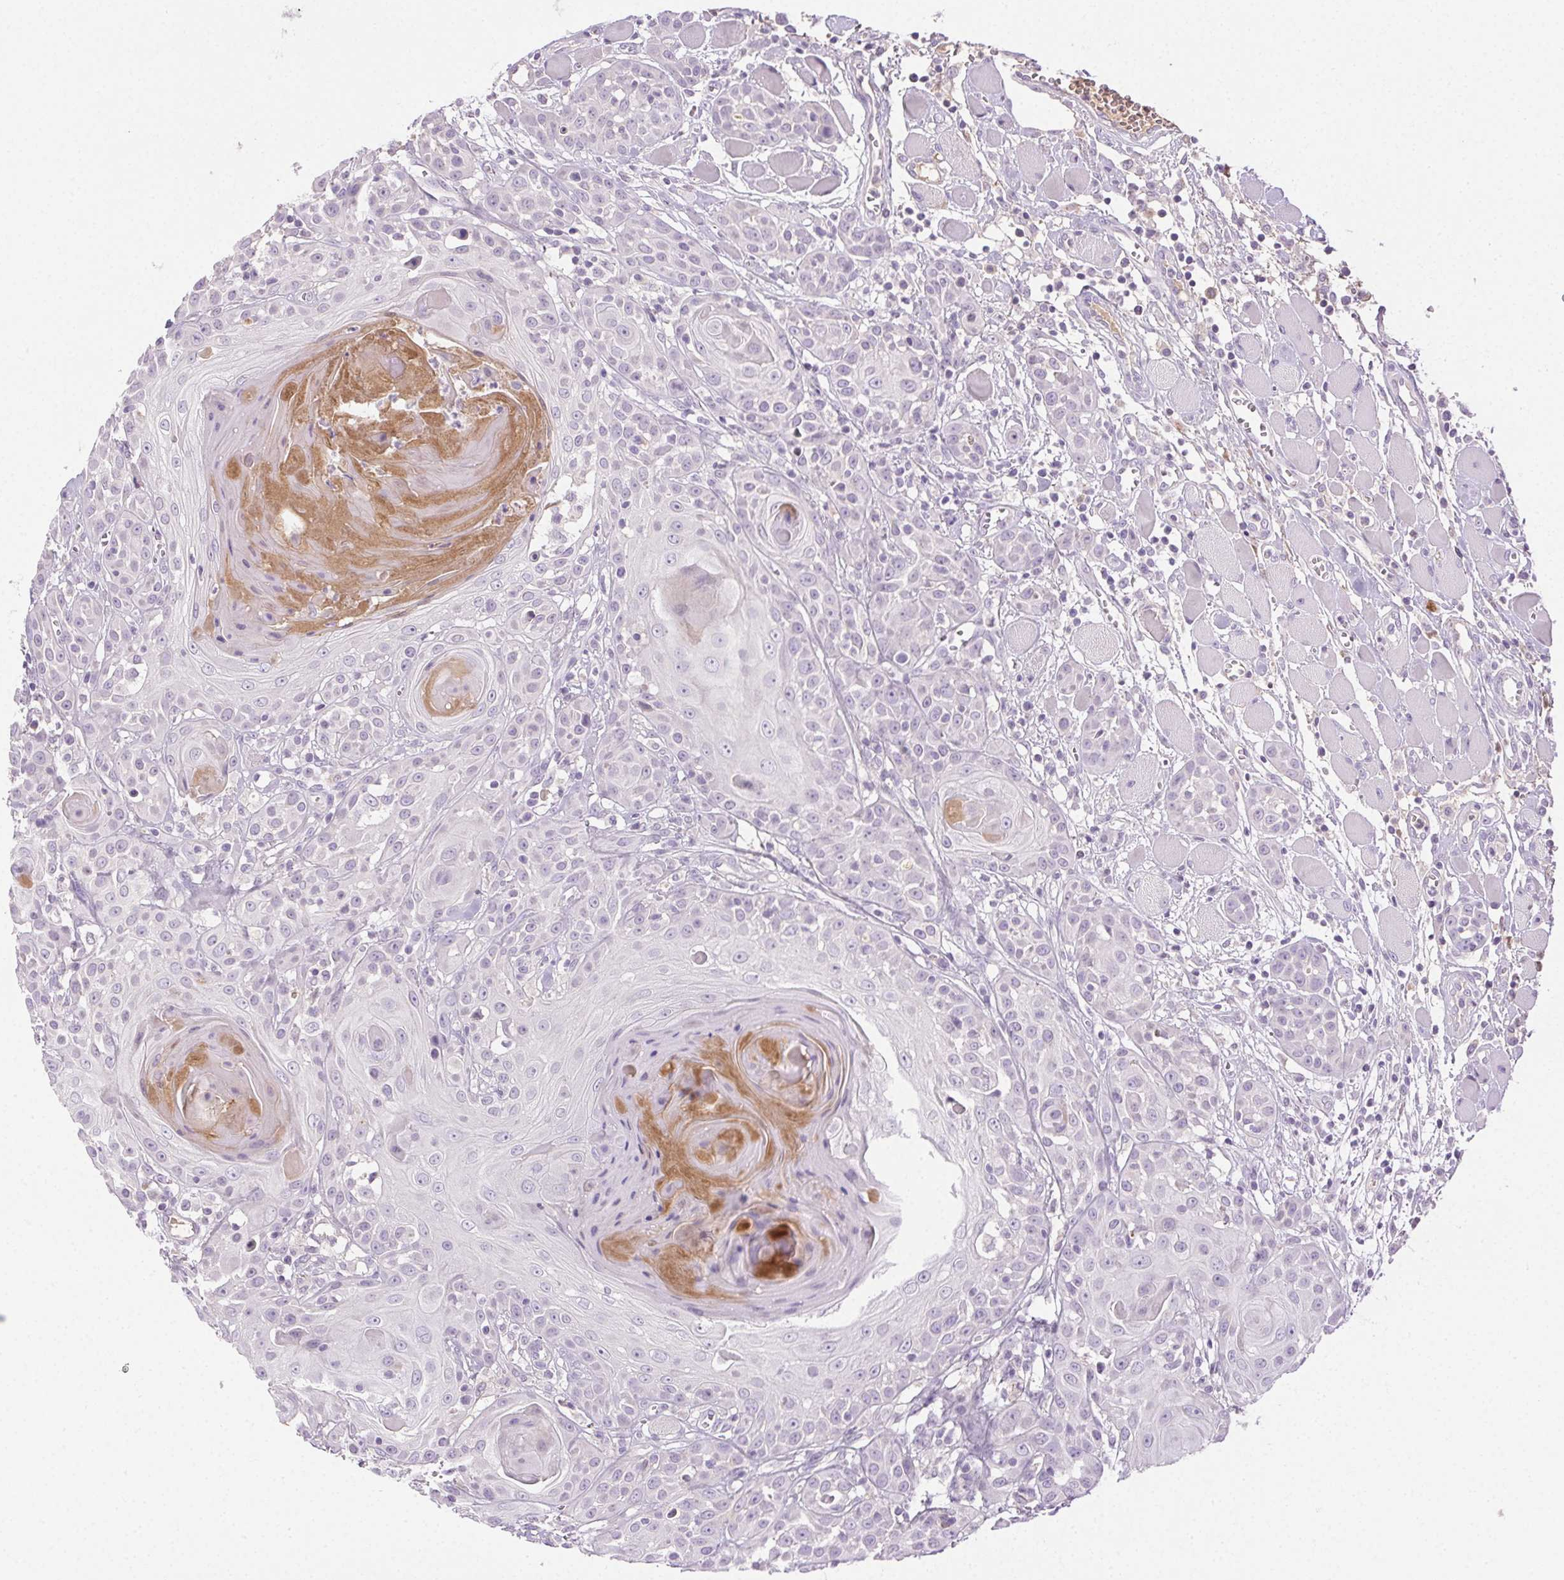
{"staining": {"intensity": "moderate", "quantity": "<25%", "location": "cytoplasmic/membranous"}, "tissue": "head and neck cancer", "cell_type": "Tumor cells", "image_type": "cancer", "snomed": [{"axis": "morphology", "description": "Squamous cell carcinoma, NOS"}, {"axis": "topography", "description": "Head-Neck"}], "caption": "Tumor cells reveal moderate cytoplasmic/membranous staining in approximately <25% of cells in head and neck cancer.", "gene": "BPIFB2", "patient": {"sex": "female", "age": 80}}